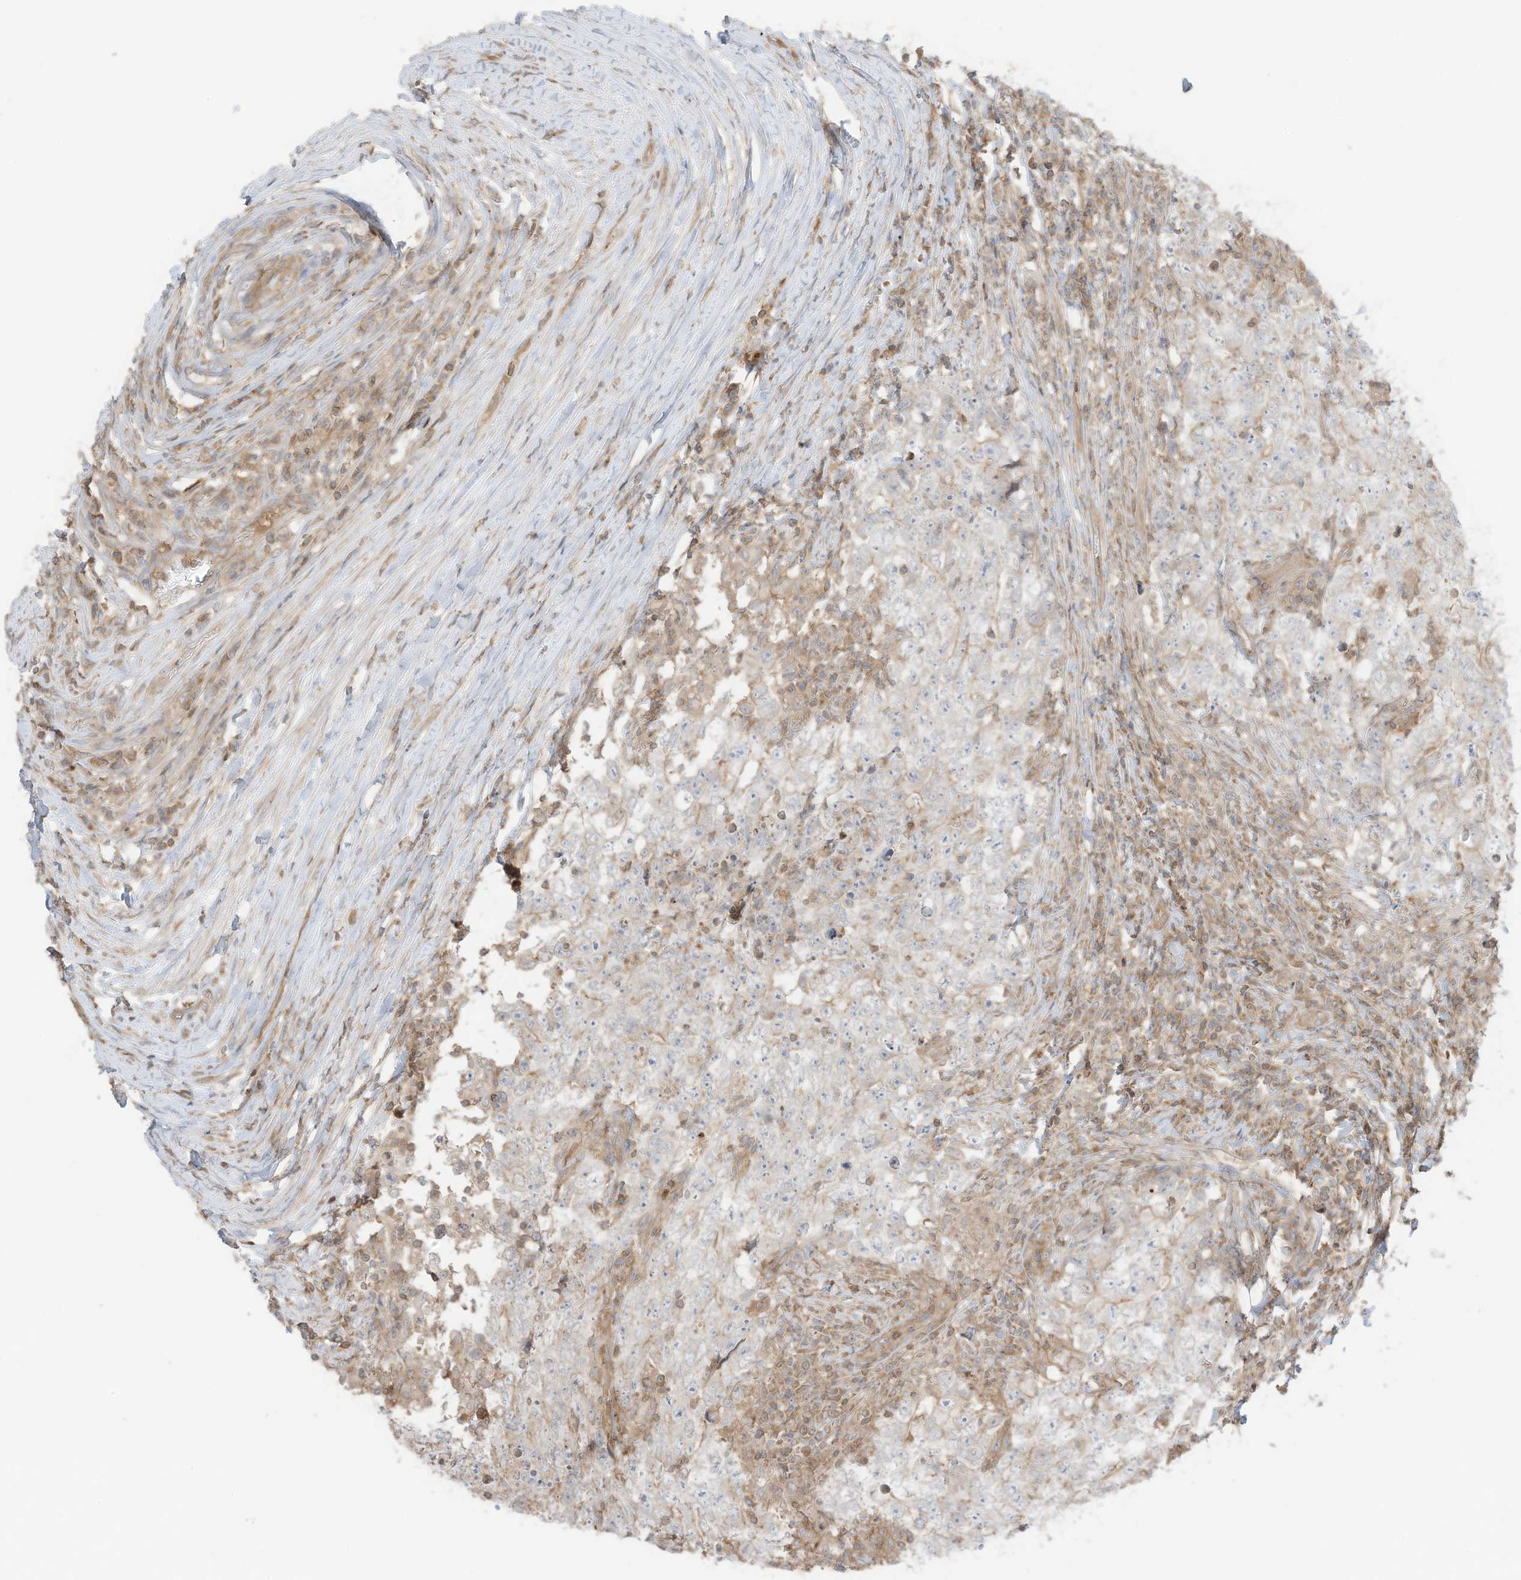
{"staining": {"intensity": "negative", "quantity": "none", "location": "none"}, "tissue": "testis cancer", "cell_type": "Tumor cells", "image_type": "cancer", "snomed": [{"axis": "morphology", "description": "Carcinoma, Embryonal, NOS"}, {"axis": "topography", "description": "Testis"}], "caption": "Tumor cells are negative for brown protein staining in embryonal carcinoma (testis).", "gene": "SLC25A12", "patient": {"sex": "male", "age": 26}}